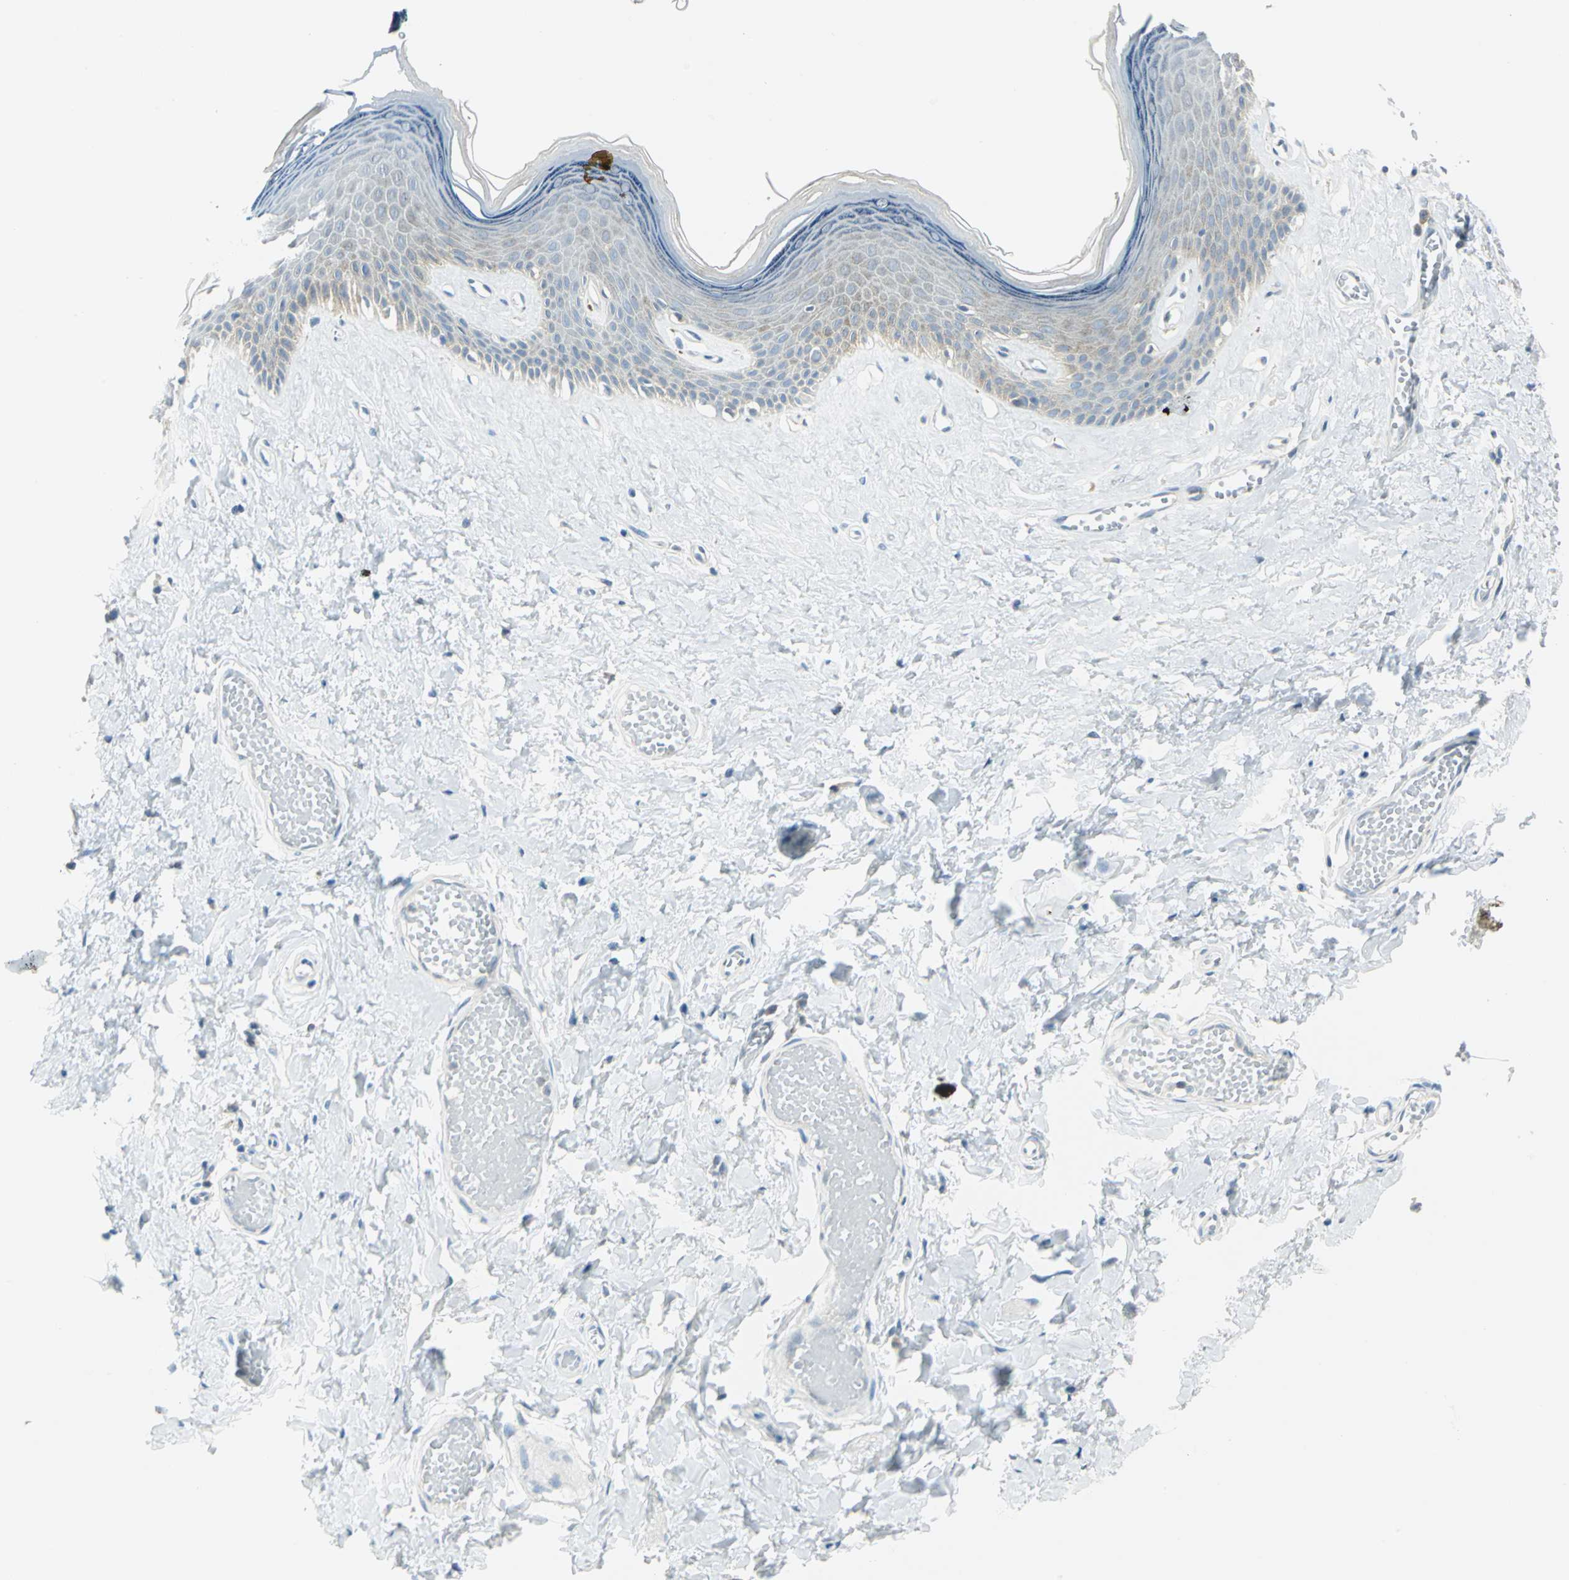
{"staining": {"intensity": "moderate", "quantity": "<25%", "location": "cytoplasmic/membranous"}, "tissue": "skin", "cell_type": "Epidermal cells", "image_type": "normal", "snomed": [{"axis": "morphology", "description": "Normal tissue, NOS"}, {"axis": "morphology", "description": "Inflammation, NOS"}, {"axis": "topography", "description": "Vulva"}], "caption": "Protein staining reveals moderate cytoplasmic/membranous positivity in about <25% of epidermal cells in unremarkable skin. (brown staining indicates protein expression, while blue staining denotes nuclei).", "gene": "ALDOA", "patient": {"sex": "female", "age": 84}}